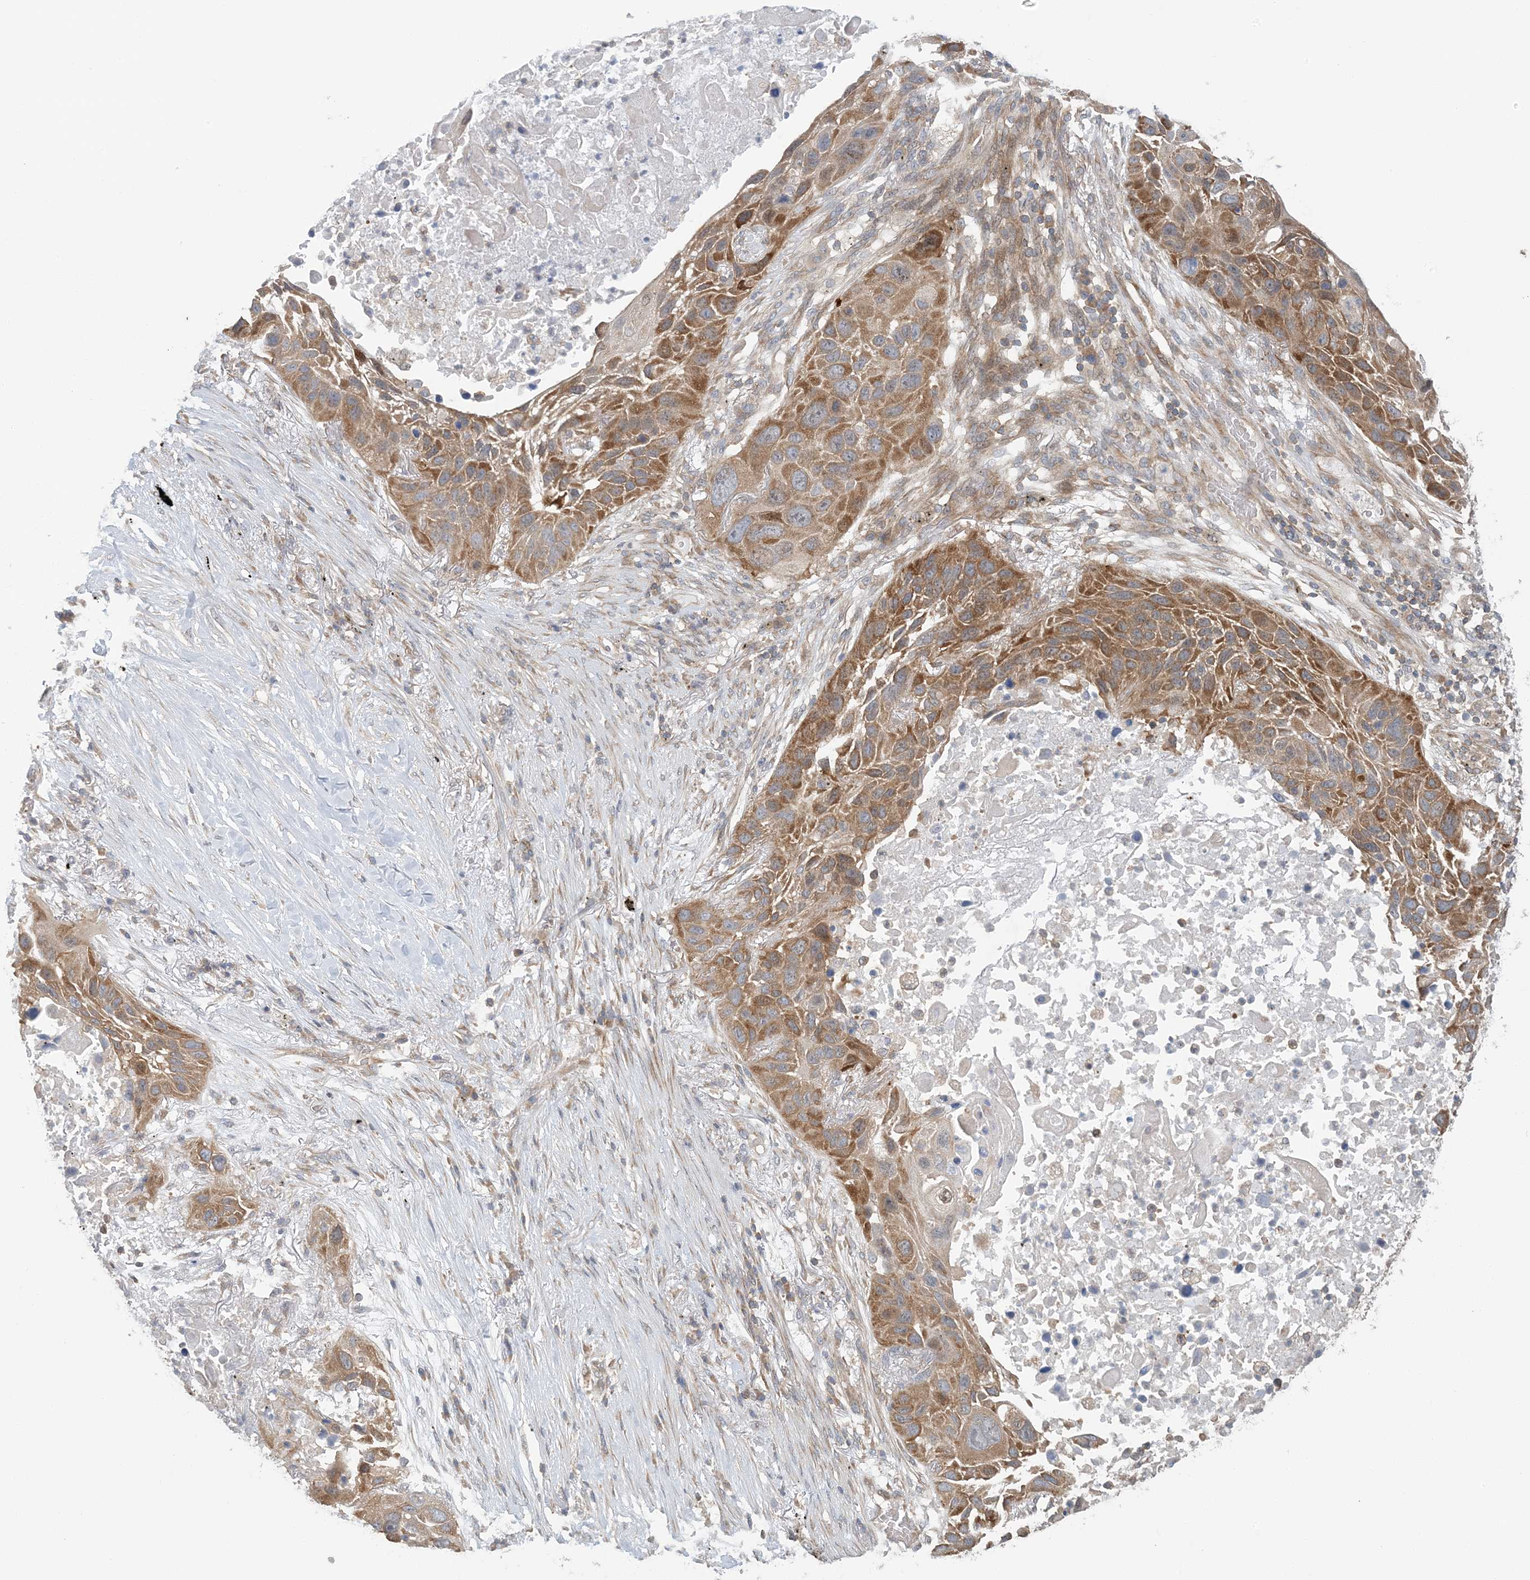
{"staining": {"intensity": "moderate", "quantity": ">75%", "location": "cytoplasmic/membranous"}, "tissue": "lung cancer", "cell_type": "Tumor cells", "image_type": "cancer", "snomed": [{"axis": "morphology", "description": "Squamous cell carcinoma, NOS"}, {"axis": "topography", "description": "Lung"}], "caption": "Immunohistochemistry (IHC) photomicrograph of neoplastic tissue: lung cancer stained using IHC displays medium levels of moderate protein expression localized specifically in the cytoplasmic/membranous of tumor cells, appearing as a cytoplasmic/membranous brown color.", "gene": "ATP13A2", "patient": {"sex": "male", "age": 57}}